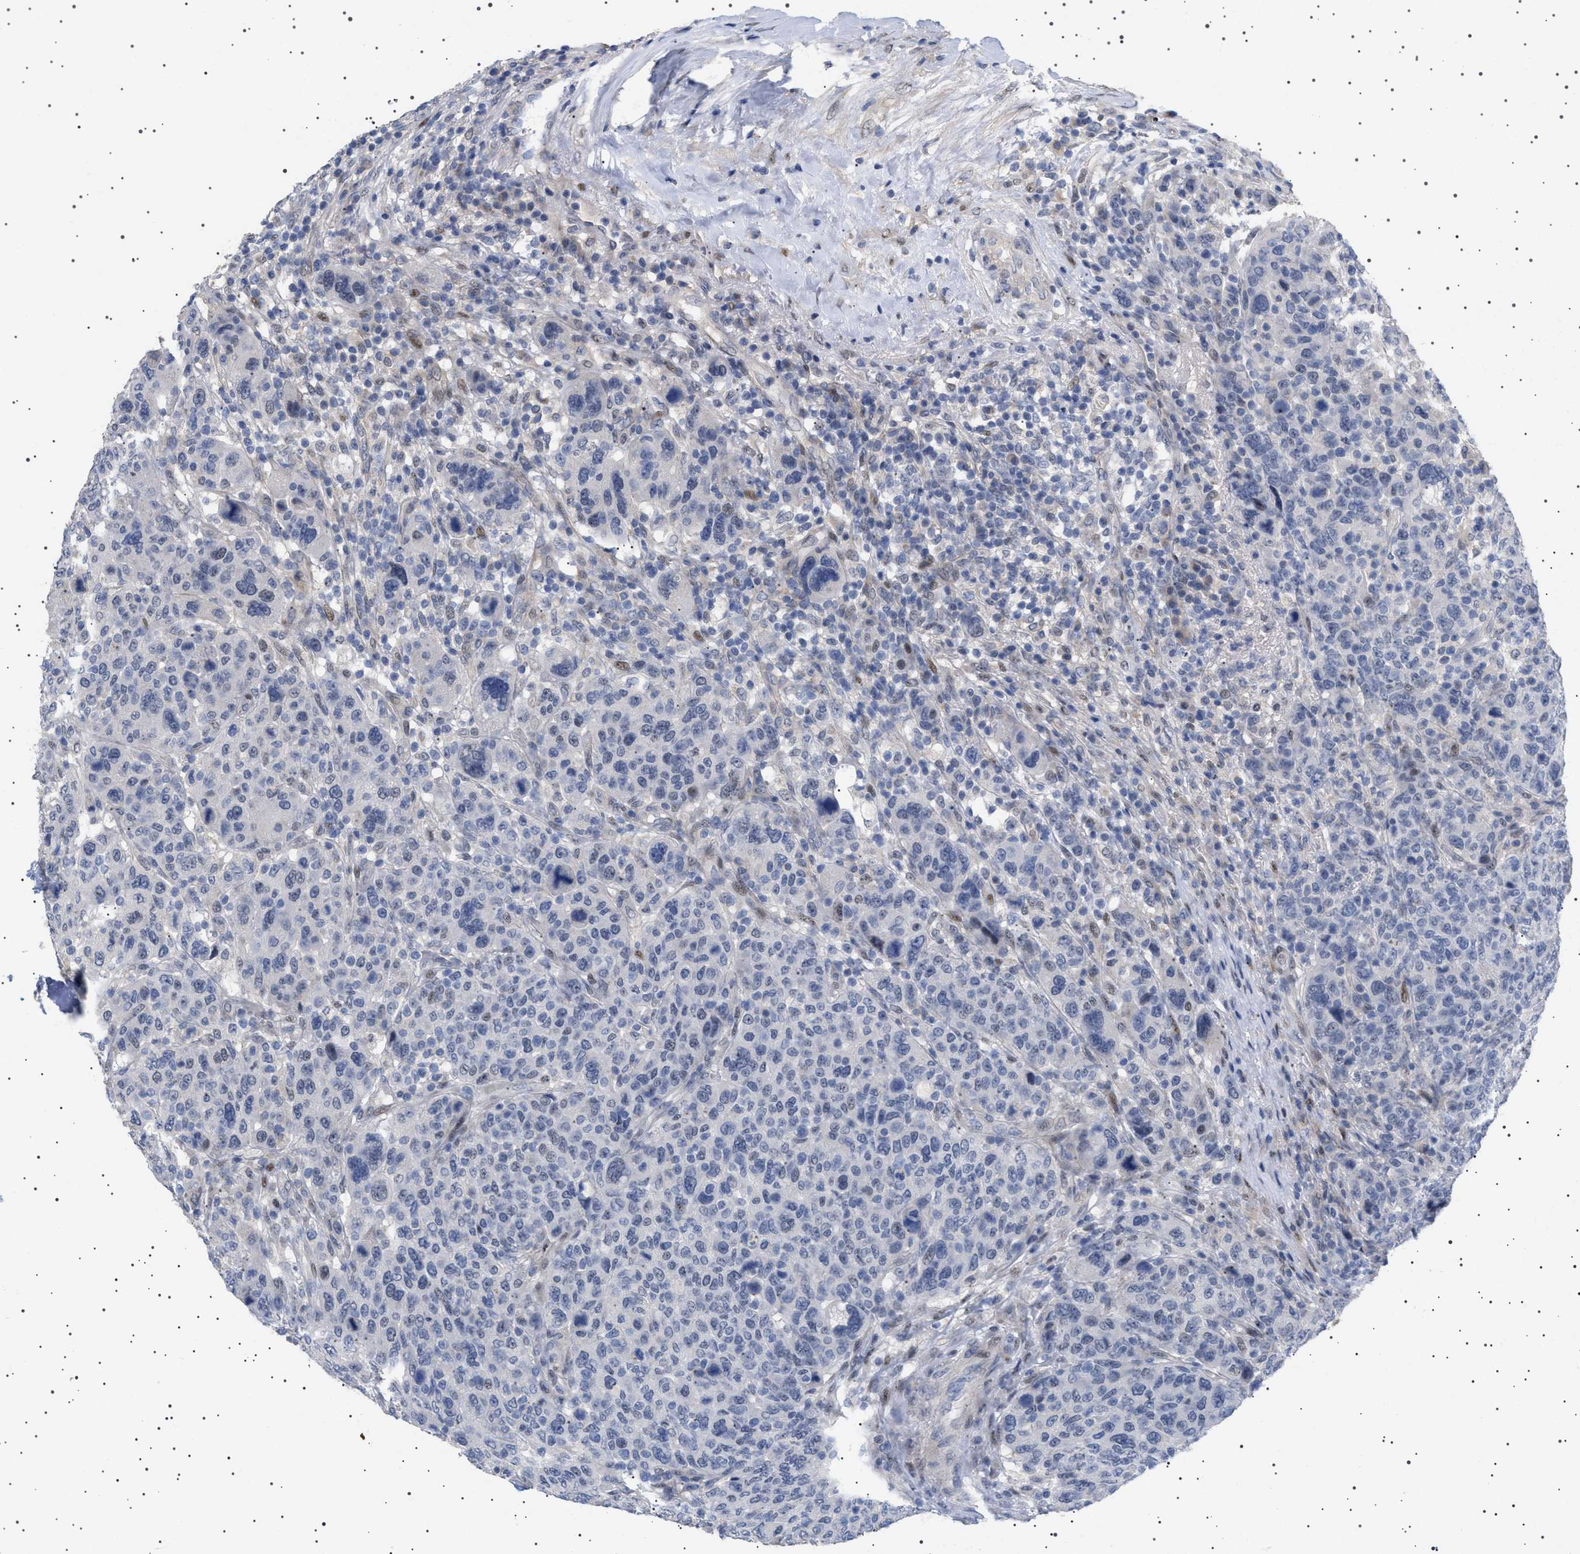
{"staining": {"intensity": "negative", "quantity": "none", "location": "none"}, "tissue": "breast cancer", "cell_type": "Tumor cells", "image_type": "cancer", "snomed": [{"axis": "morphology", "description": "Duct carcinoma"}, {"axis": "topography", "description": "Breast"}], "caption": "Immunohistochemical staining of human intraductal carcinoma (breast) shows no significant staining in tumor cells.", "gene": "HTR1A", "patient": {"sex": "female", "age": 37}}